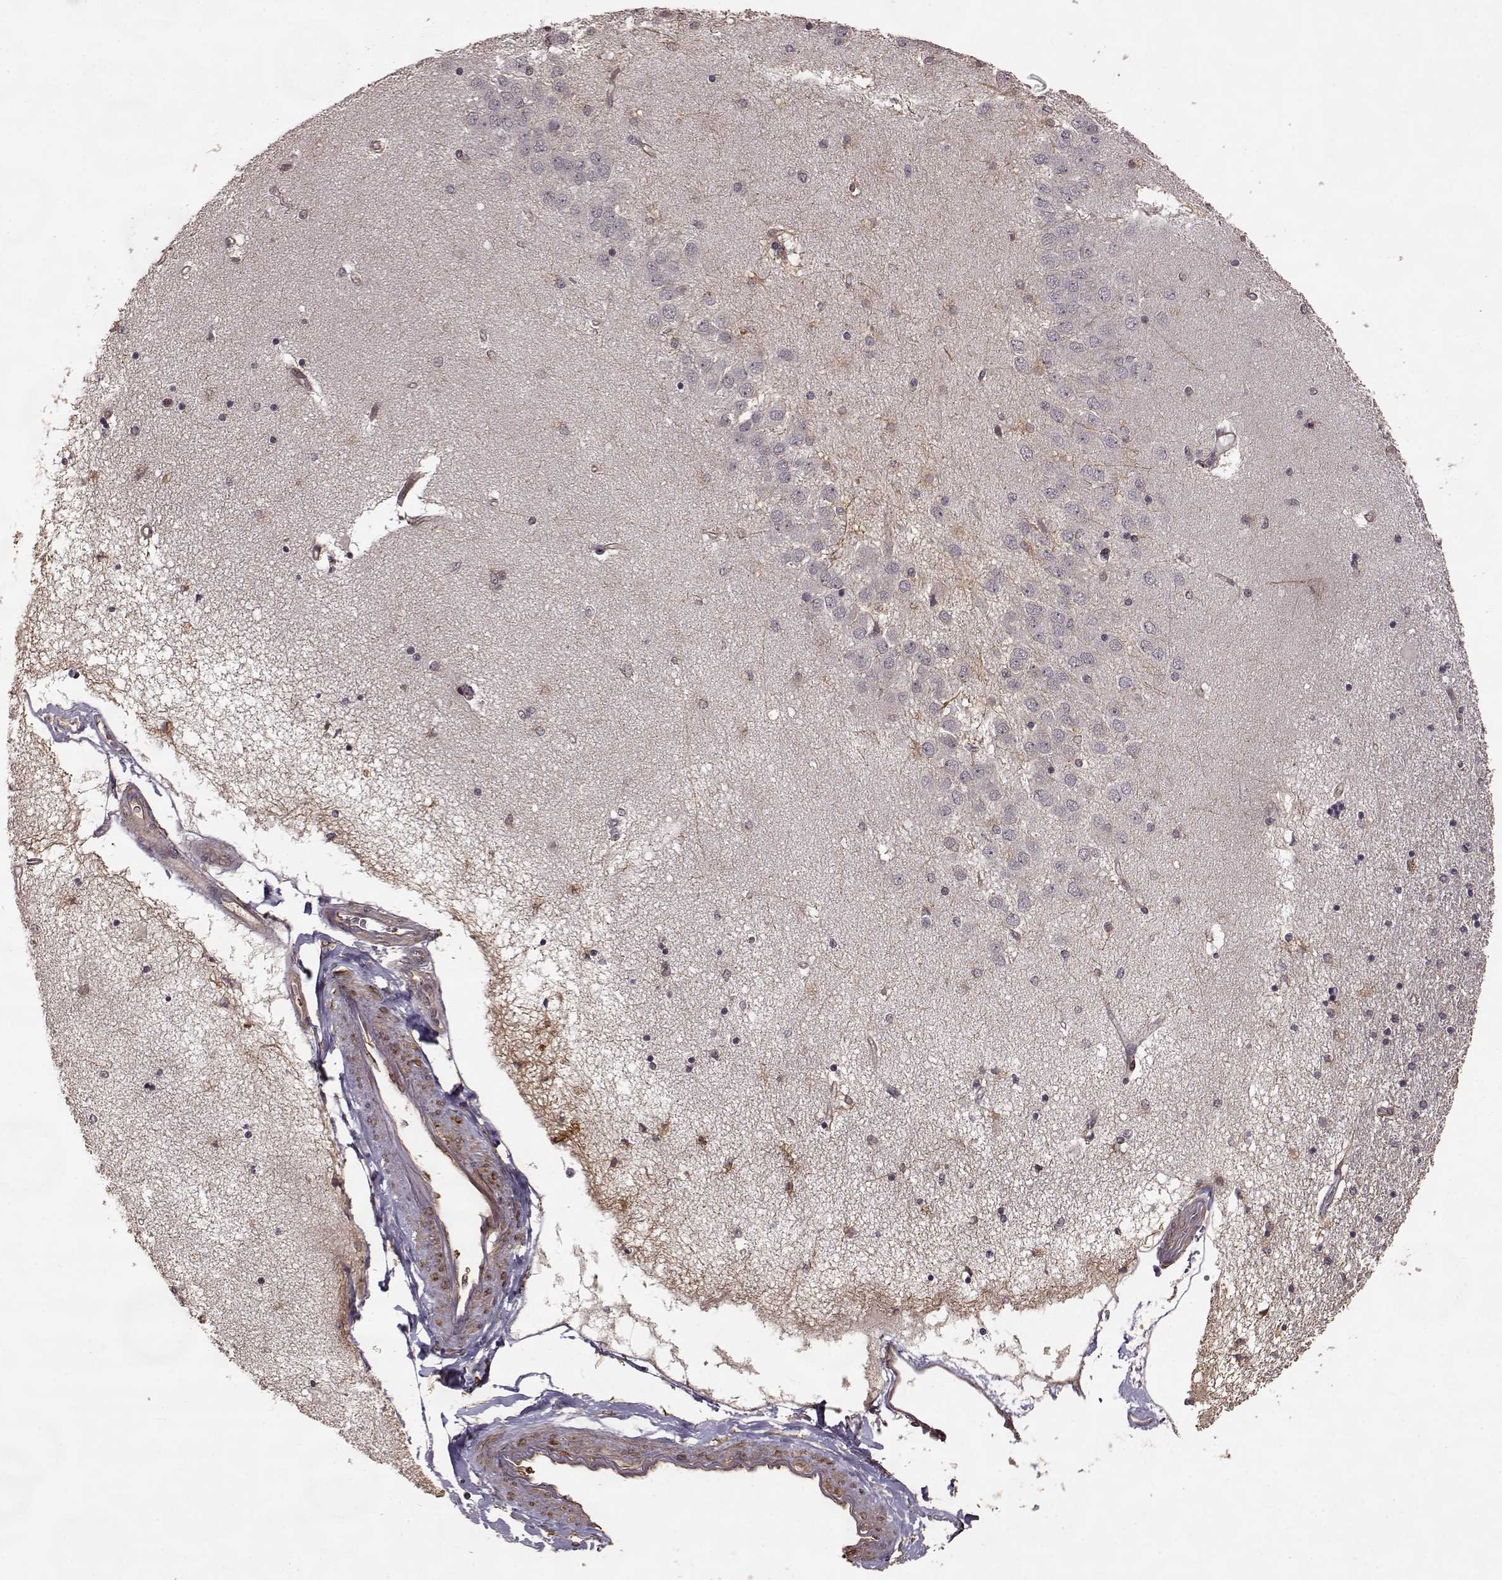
{"staining": {"intensity": "weak", "quantity": "<25%", "location": "cytoplasmic/membranous"}, "tissue": "hippocampus", "cell_type": "Glial cells", "image_type": "normal", "snomed": [{"axis": "morphology", "description": "Normal tissue, NOS"}, {"axis": "topography", "description": "Hippocampus"}], "caption": "Immunohistochemistry histopathology image of benign hippocampus stained for a protein (brown), which demonstrates no positivity in glial cells.", "gene": "FSTL1", "patient": {"sex": "female", "age": 54}}